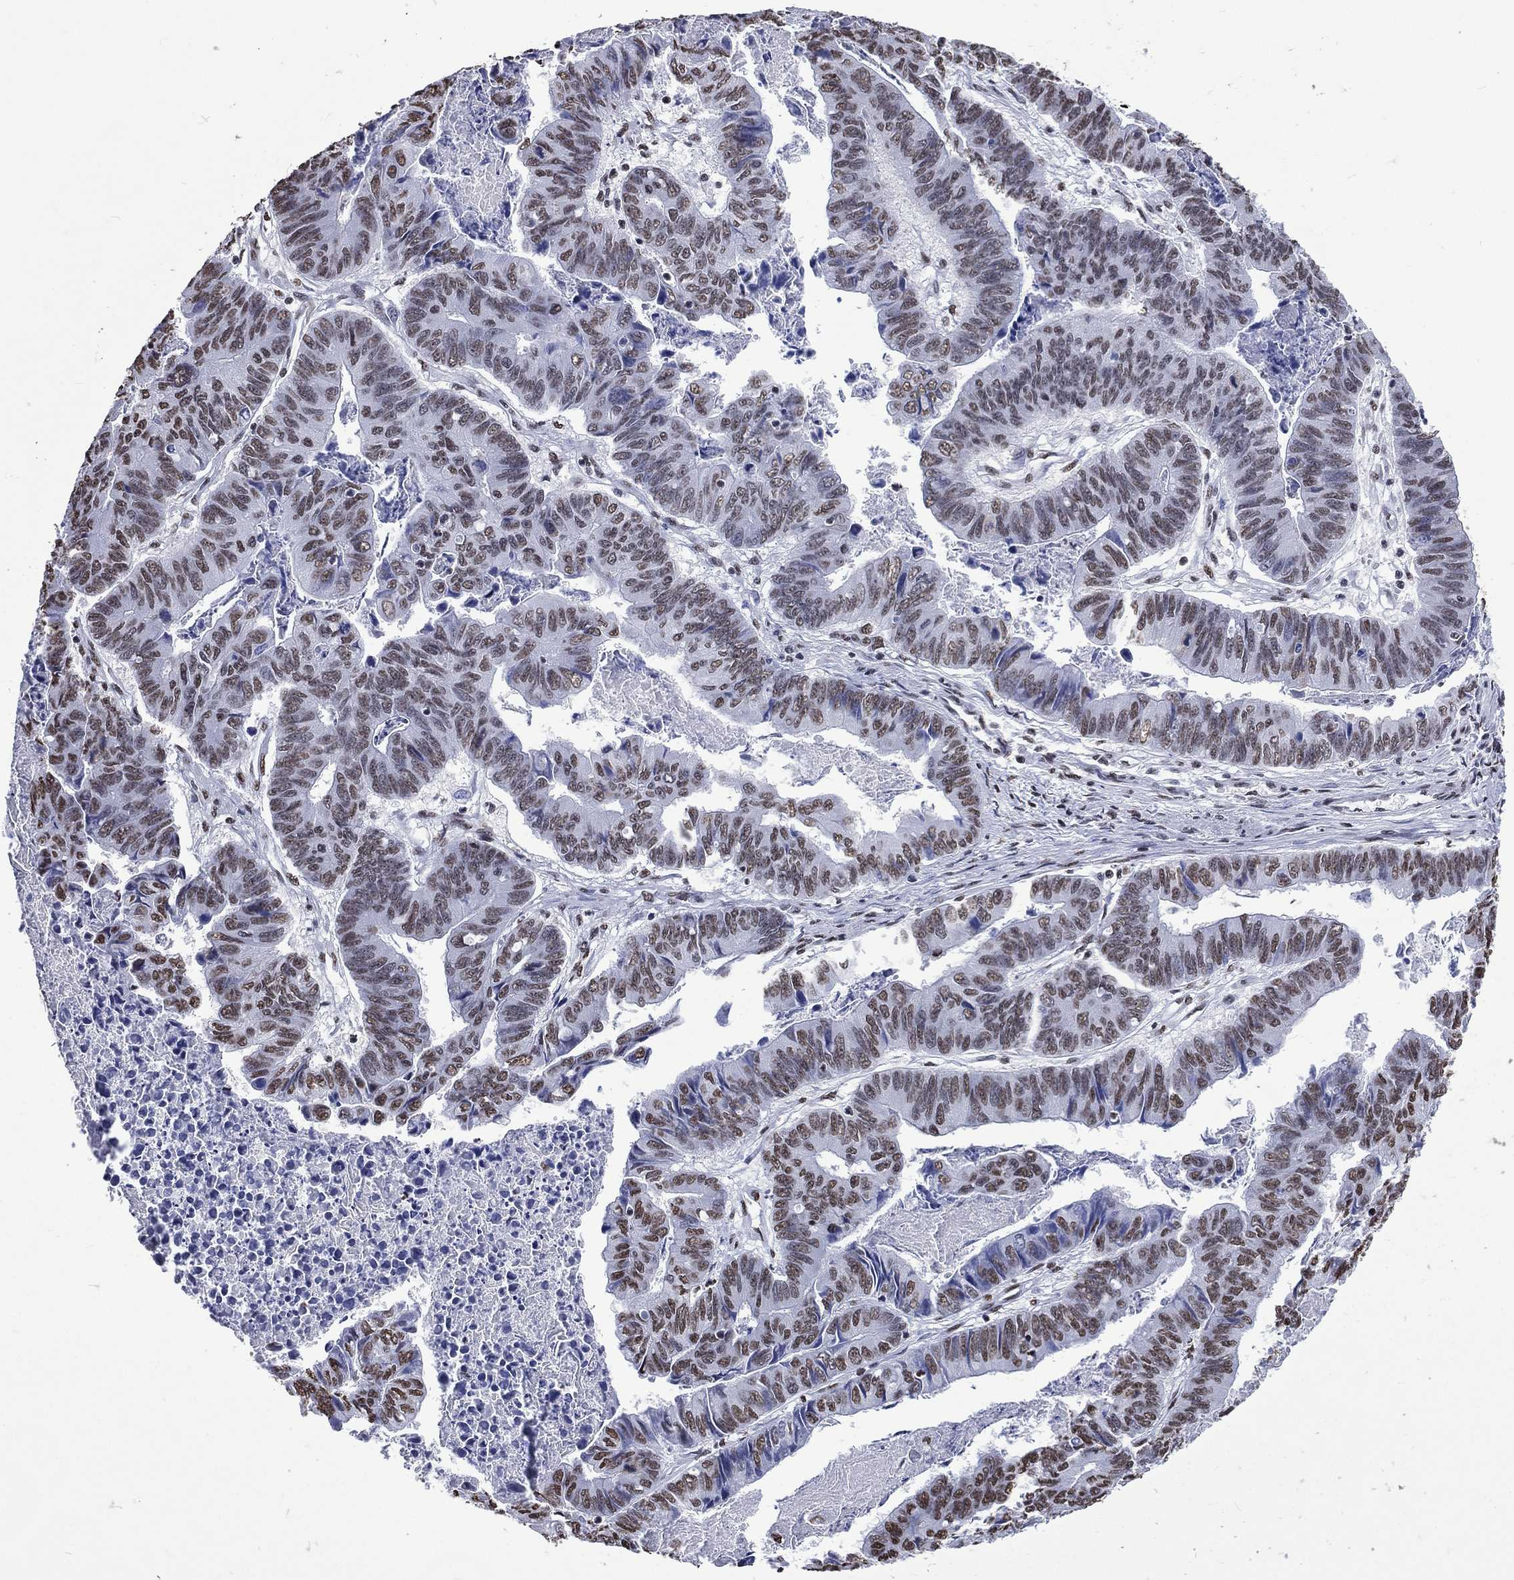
{"staining": {"intensity": "moderate", "quantity": ">75%", "location": "nuclear"}, "tissue": "stomach cancer", "cell_type": "Tumor cells", "image_type": "cancer", "snomed": [{"axis": "morphology", "description": "Adenocarcinoma, NOS"}, {"axis": "topography", "description": "Stomach, lower"}], "caption": "Adenocarcinoma (stomach) was stained to show a protein in brown. There is medium levels of moderate nuclear positivity in approximately >75% of tumor cells. Nuclei are stained in blue.", "gene": "RETREG2", "patient": {"sex": "male", "age": 77}}